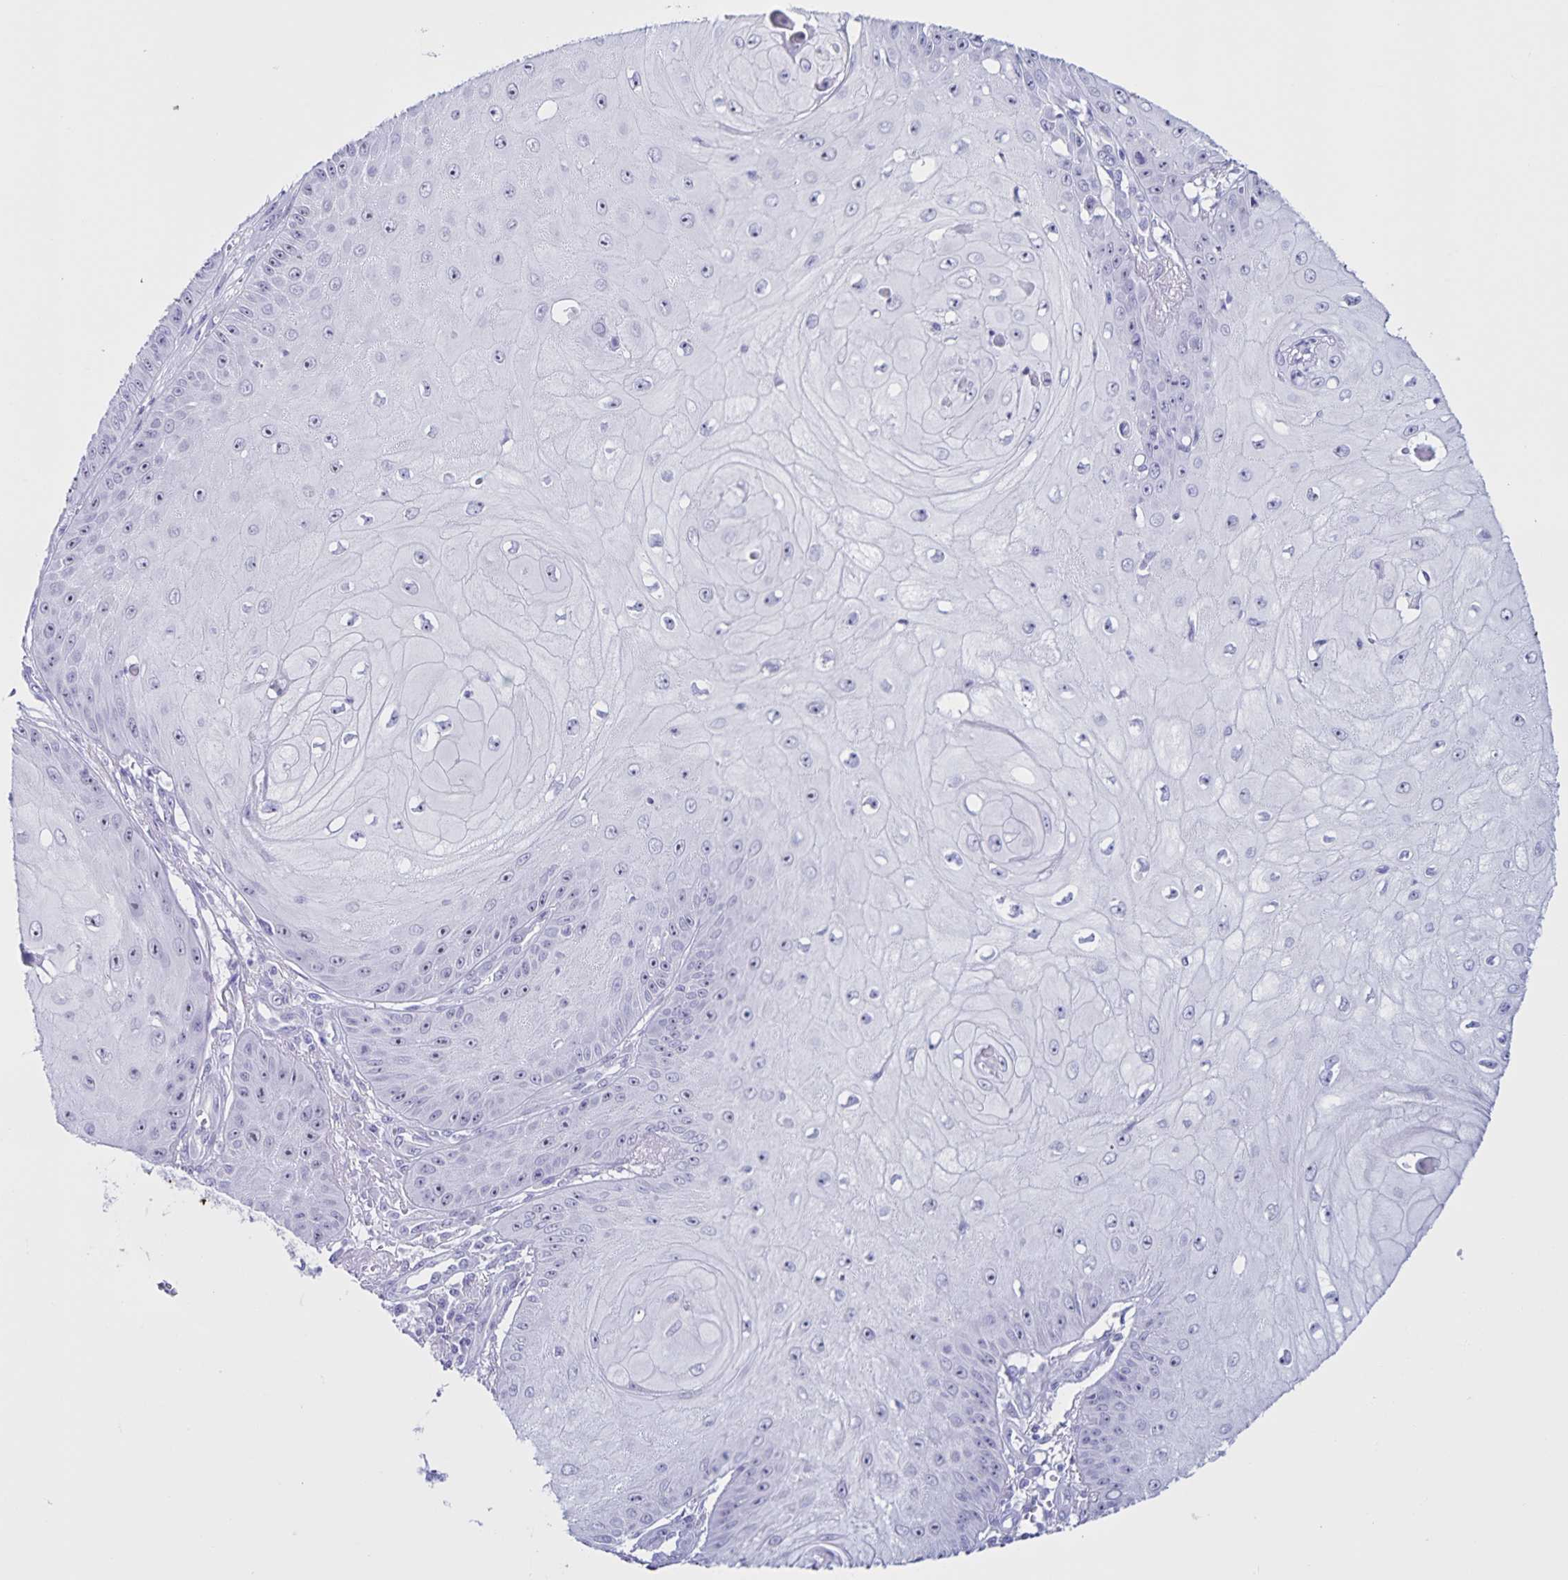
{"staining": {"intensity": "moderate", "quantity": "<25%", "location": "nuclear"}, "tissue": "skin cancer", "cell_type": "Tumor cells", "image_type": "cancer", "snomed": [{"axis": "morphology", "description": "Squamous cell carcinoma, NOS"}, {"axis": "topography", "description": "Skin"}], "caption": "An image of human squamous cell carcinoma (skin) stained for a protein displays moderate nuclear brown staining in tumor cells. (Stains: DAB in brown, nuclei in blue, Microscopy: brightfield microscopy at high magnification).", "gene": "FAM170A", "patient": {"sex": "male", "age": 70}}